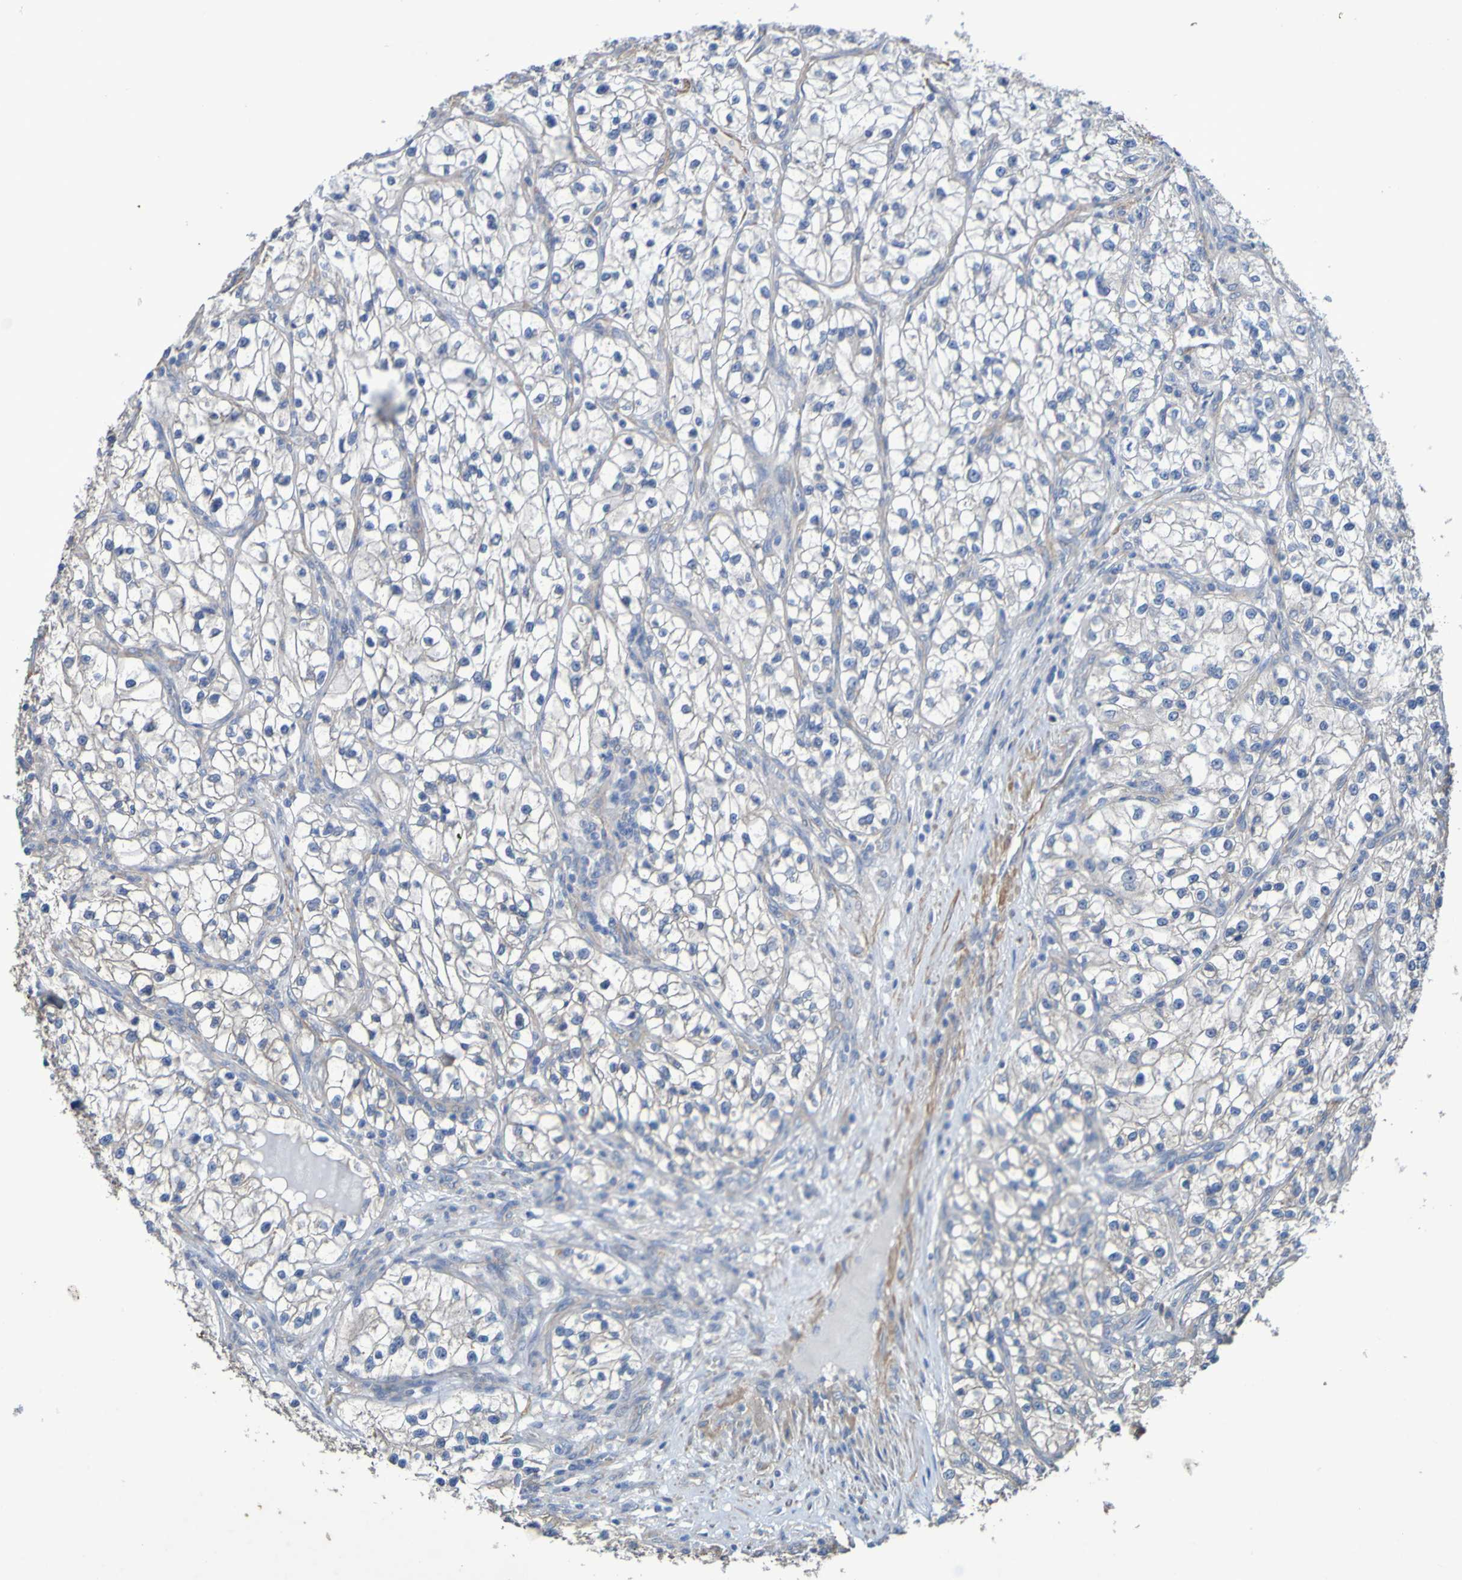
{"staining": {"intensity": "negative", "quantity": "none", "location": "none"}, "tissue": "renal cancer", "cell_type": "Tumor cells", "image_type": "cancer", "snomed": [{"axis": "morphology", "description": "Adenocarcinoma, NOS"}, {"axis": "topography", "description": "Kidney"}], "caption": "This is an IHC image of renal cancer. There is no positivity in tumor cells.", "gene": "SRPRB", "patient": {"sex": "female", "age": 57}}